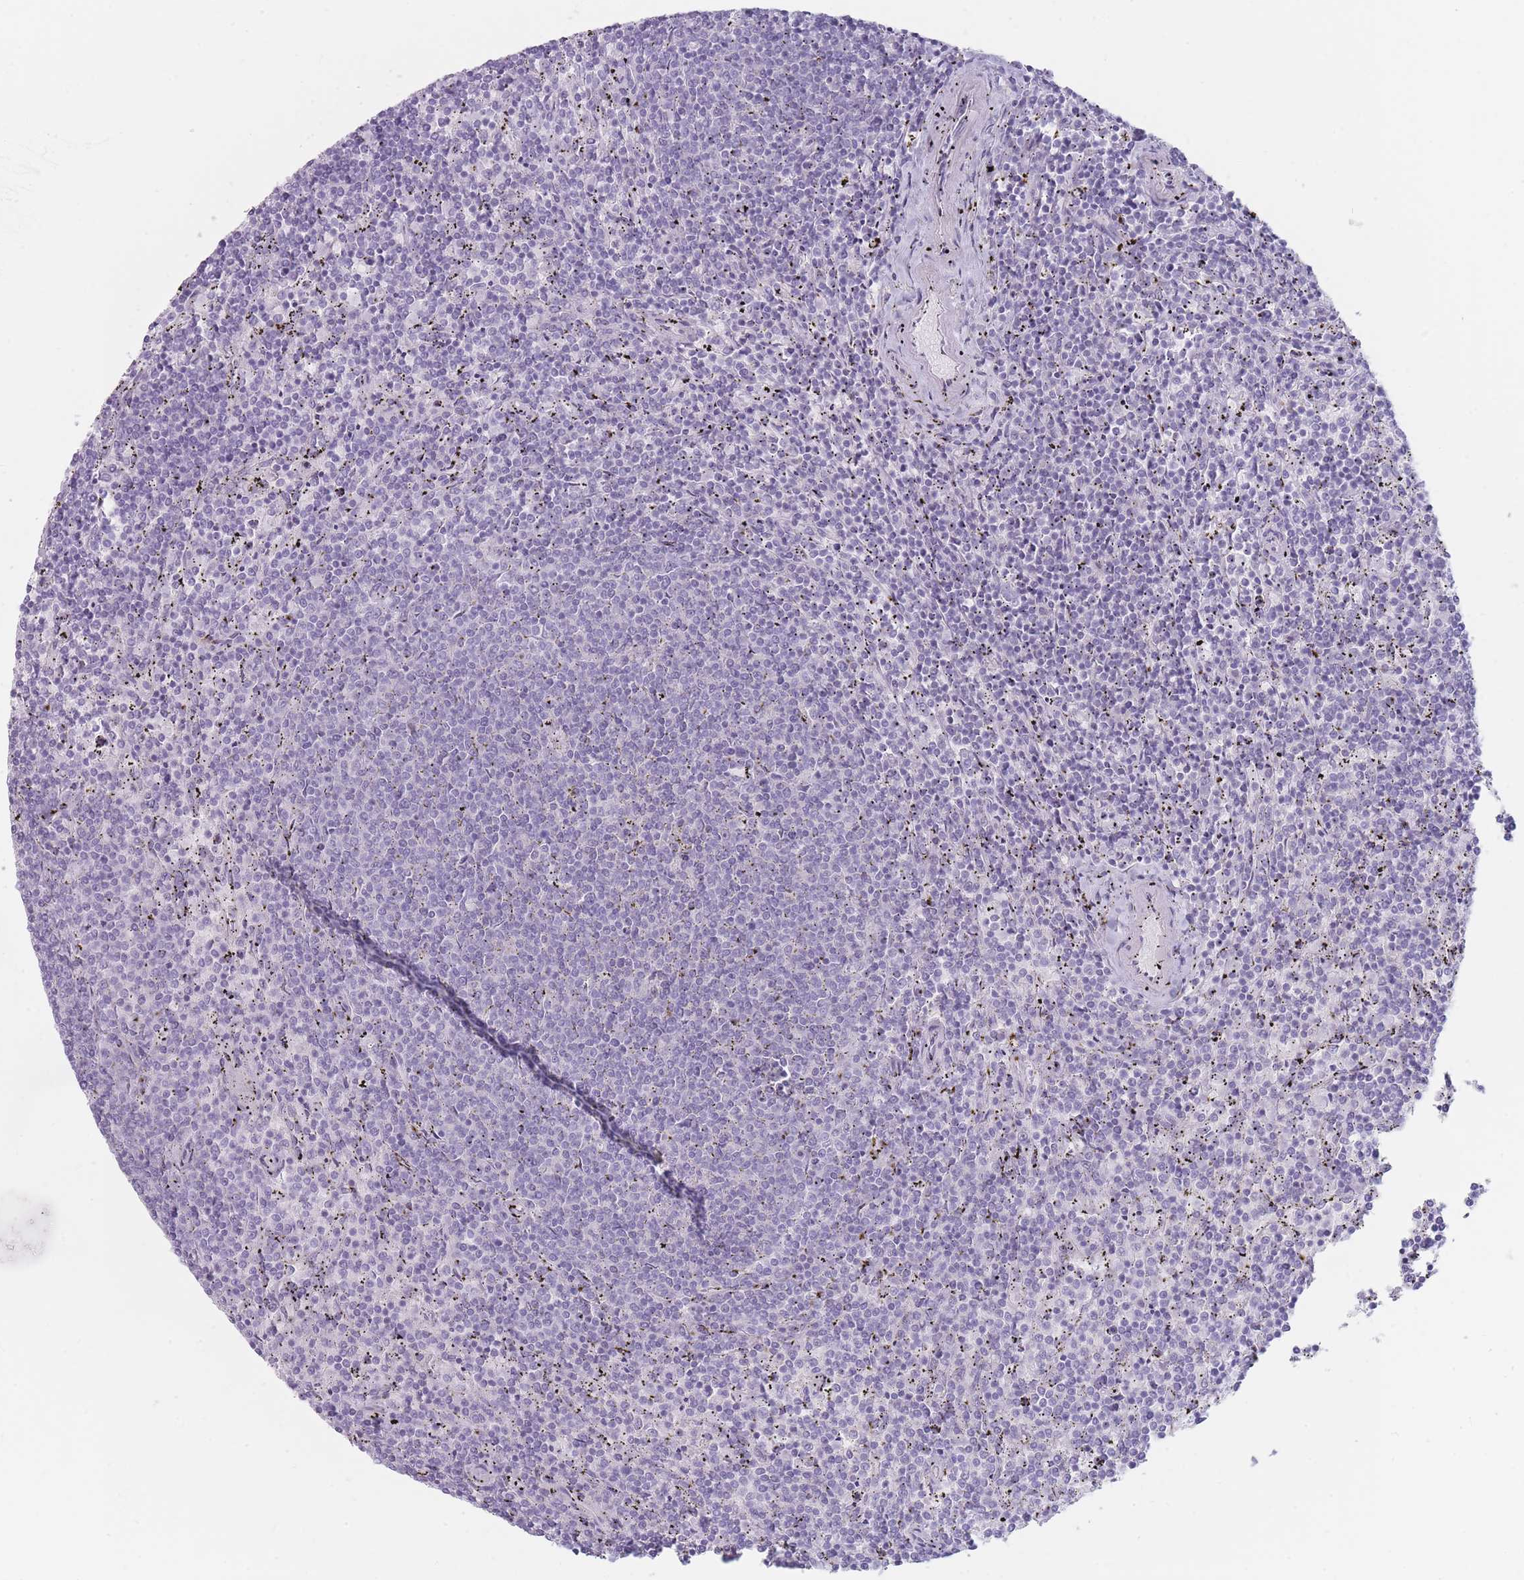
{"staining": {"intensity": "negative", "quantity": "none", "location": "none"}, "tissue": "lymphoma", "cell_type": "Tumor cells", "image_type": "cancer", "snomed": [{"axis": "morphology", "description": "Malignant lymphoma, non-Hodgkin's type, Low grade"}, {"axis": "topography", "description": "Spleen"}], "caption": "Immunohistochemistry of malignant lymphoma, non-Hodgkin's type (low-grade) demonstrates no staining in tumor cells.", "gene": "IFNA6", "patient": {"sex": "female", "age": 50}}